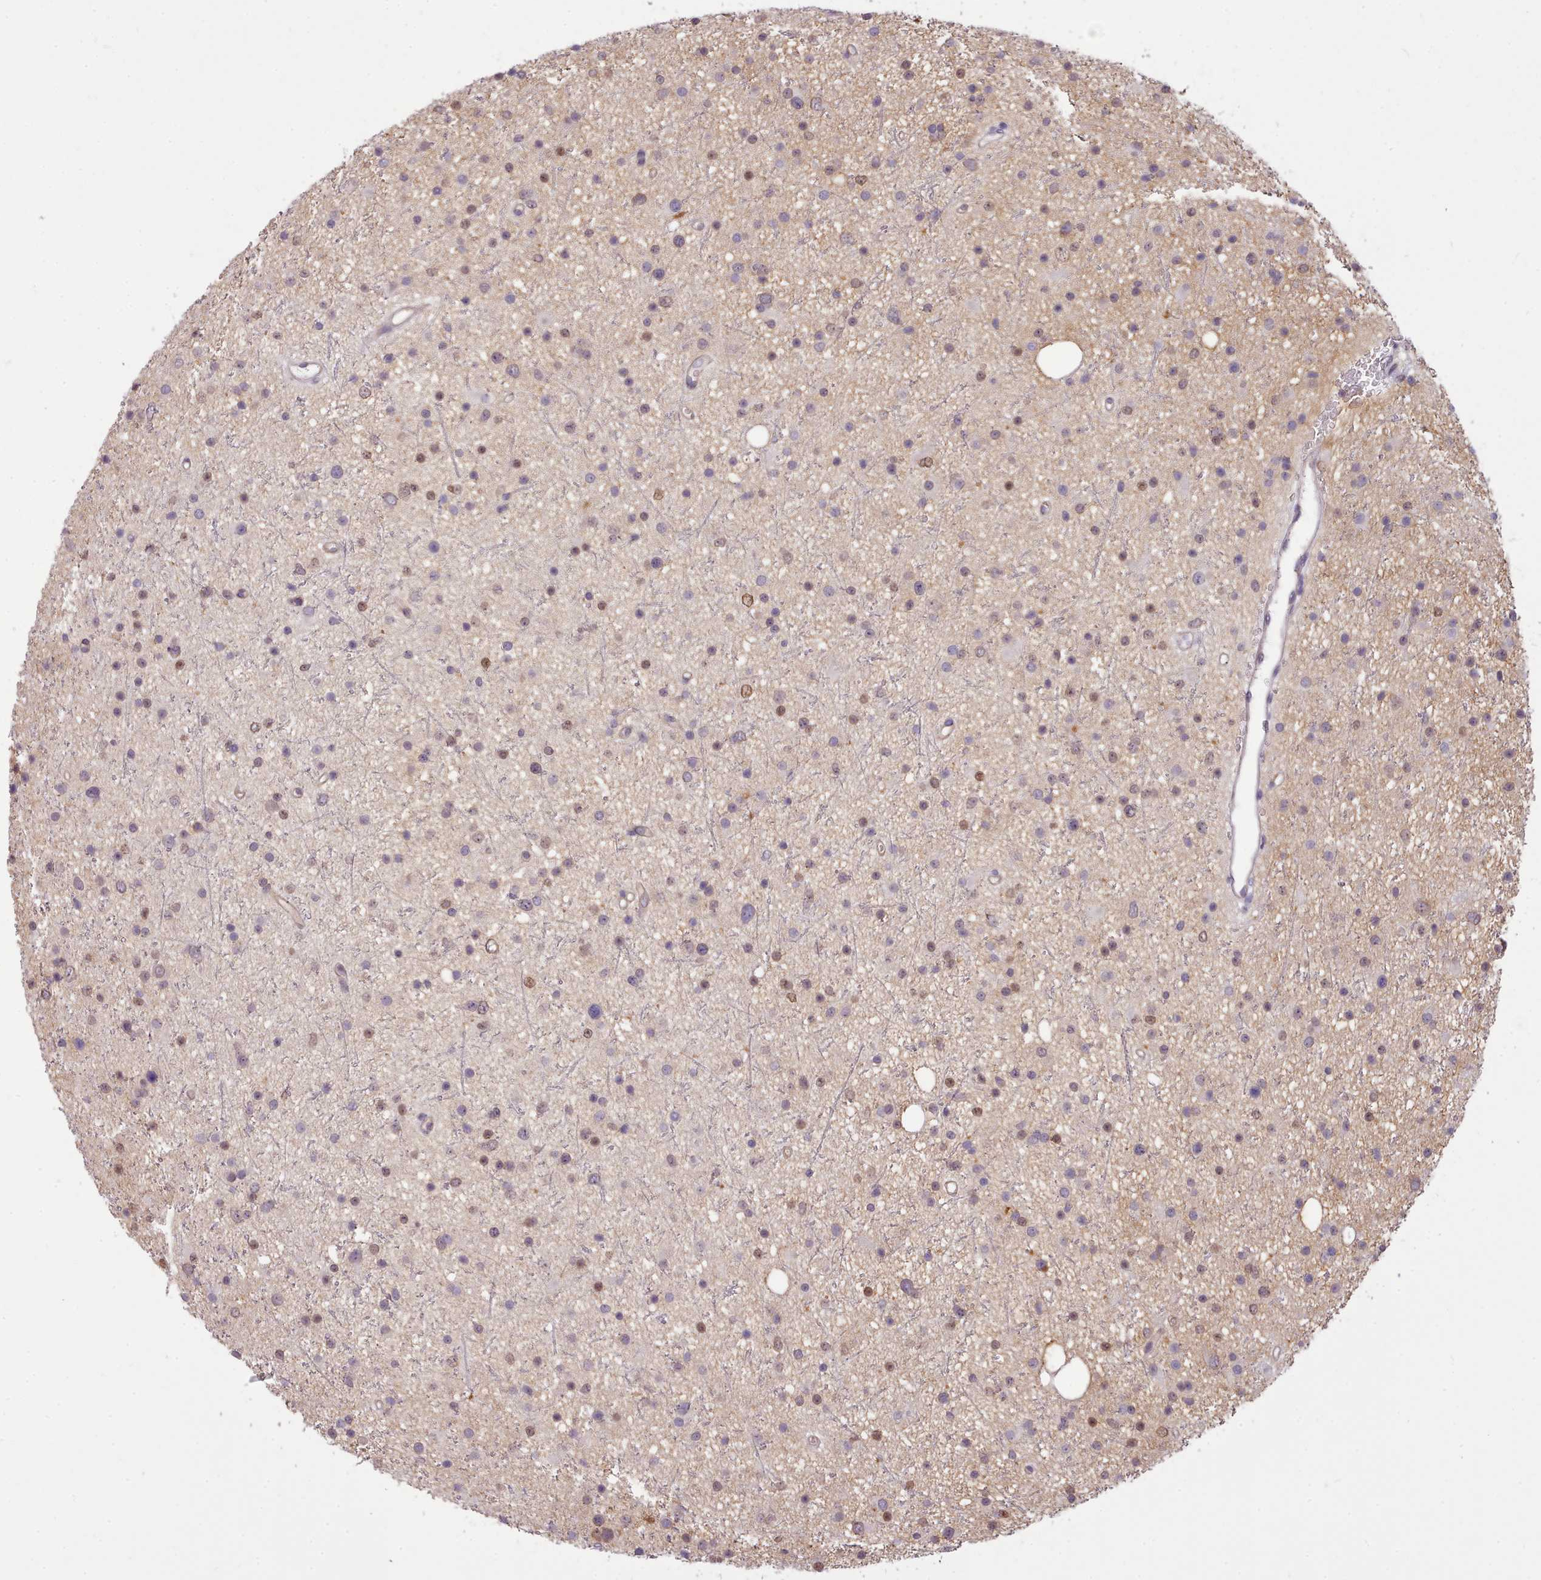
{"staining": {"intensity": "moderate", "quantity": "<25%", "location": "nuclear"}, "tissue": "glioma", "cell_type": "Tumor cells", "image_type": "cancer", "snomed": [{"axis": "morphology", "description": "Glioma, malignant, Low grade"}, {"axis": "topography", "description": "Cerebral cortex"}], "caption": "This is an image of IHC staining of low-grade glioma (malignant), which shows moderate expression in the nuclear of tumor cells.", "gene": "CYP2A13", "patient": {"sex": "female", "age": 39}}